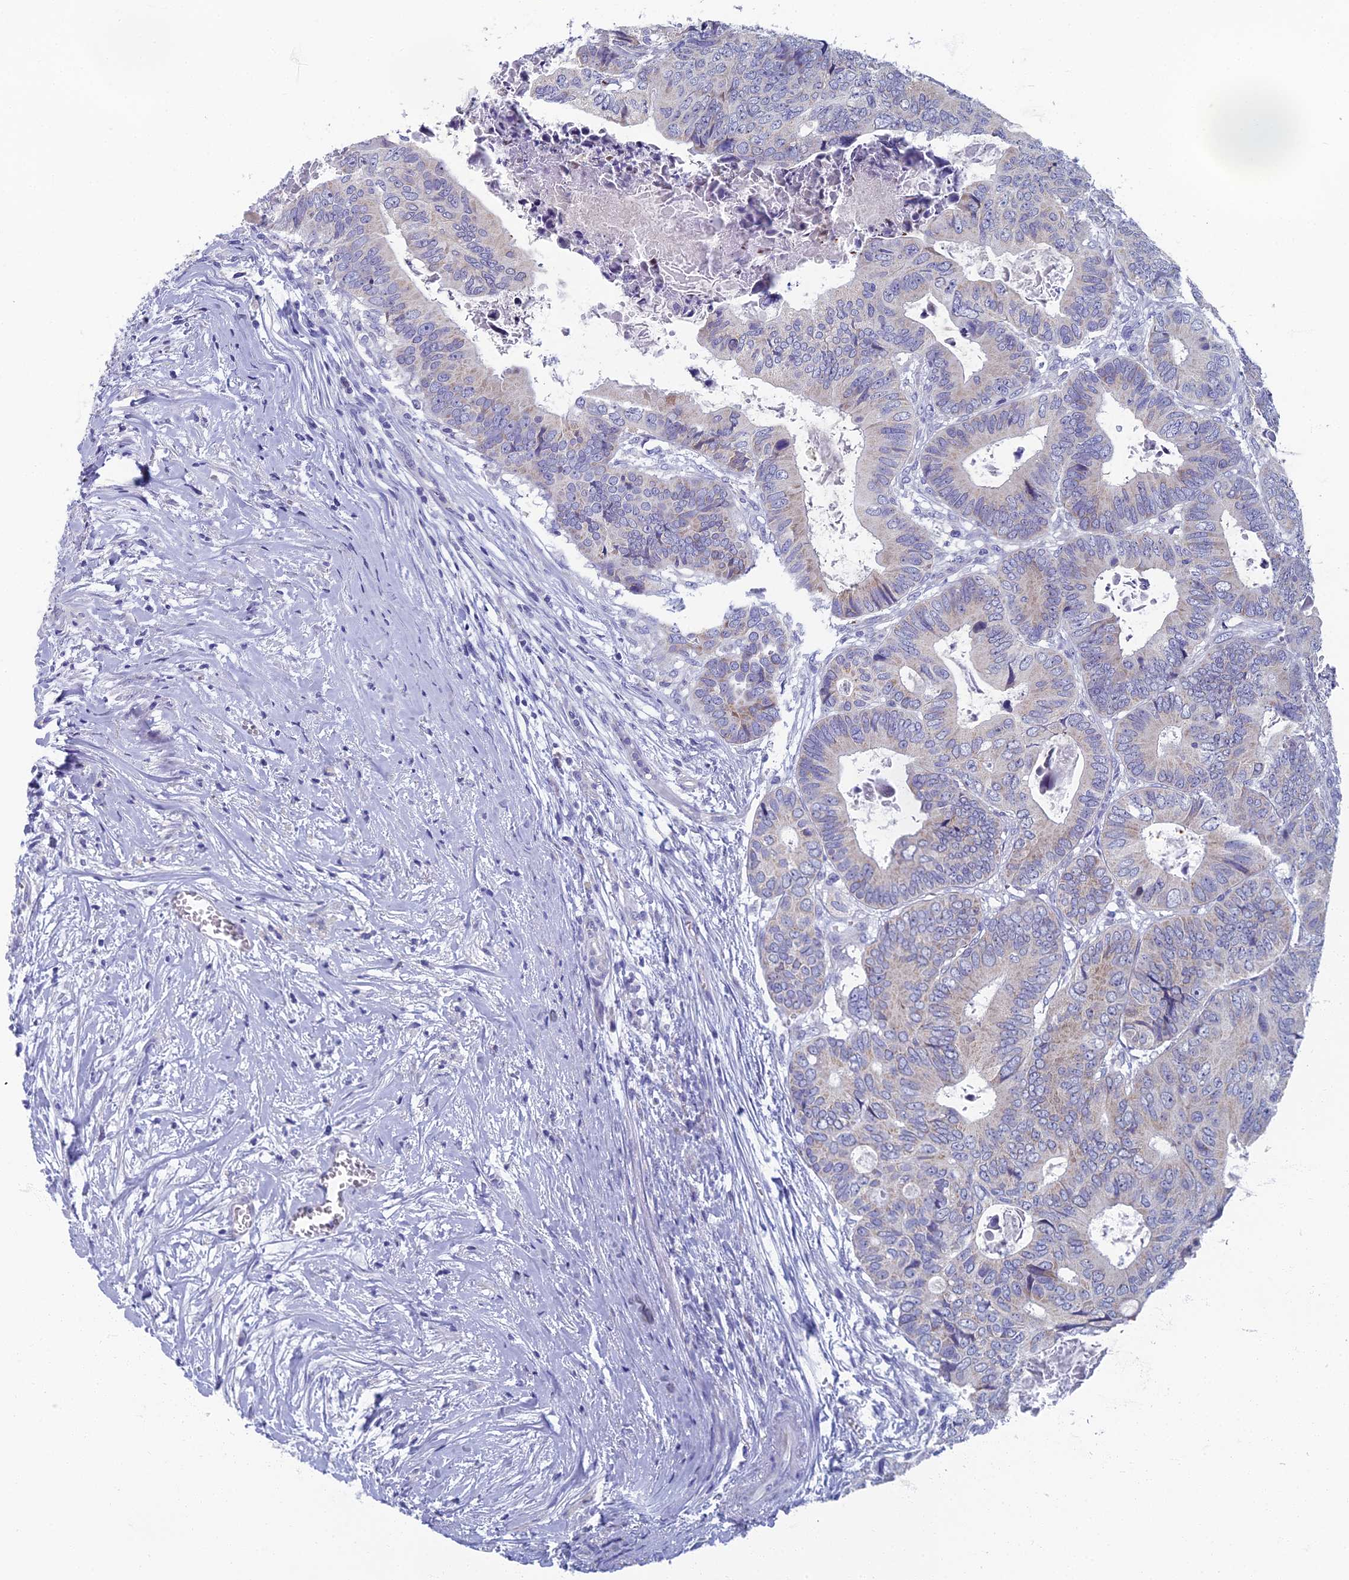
{"staining": {"intensity": "negative", "quantity": "none", "location": "none"}, "tissue": "colorectal cancer", "cell_type": "Tumor cells", "image_type": "cancer", "snomed": [{"axis": "morphology", "description": "Adenocarcinoma, NOS"}, {"axis": "topography", "description": "Colon"}], "caption": "Adenocarcinoma (colorectal) was stained to show a protein in brown. There is no significant positivity in tumor cells.", "gene": "SPIN4", "patient": {"sex": "male", "age": 85}}